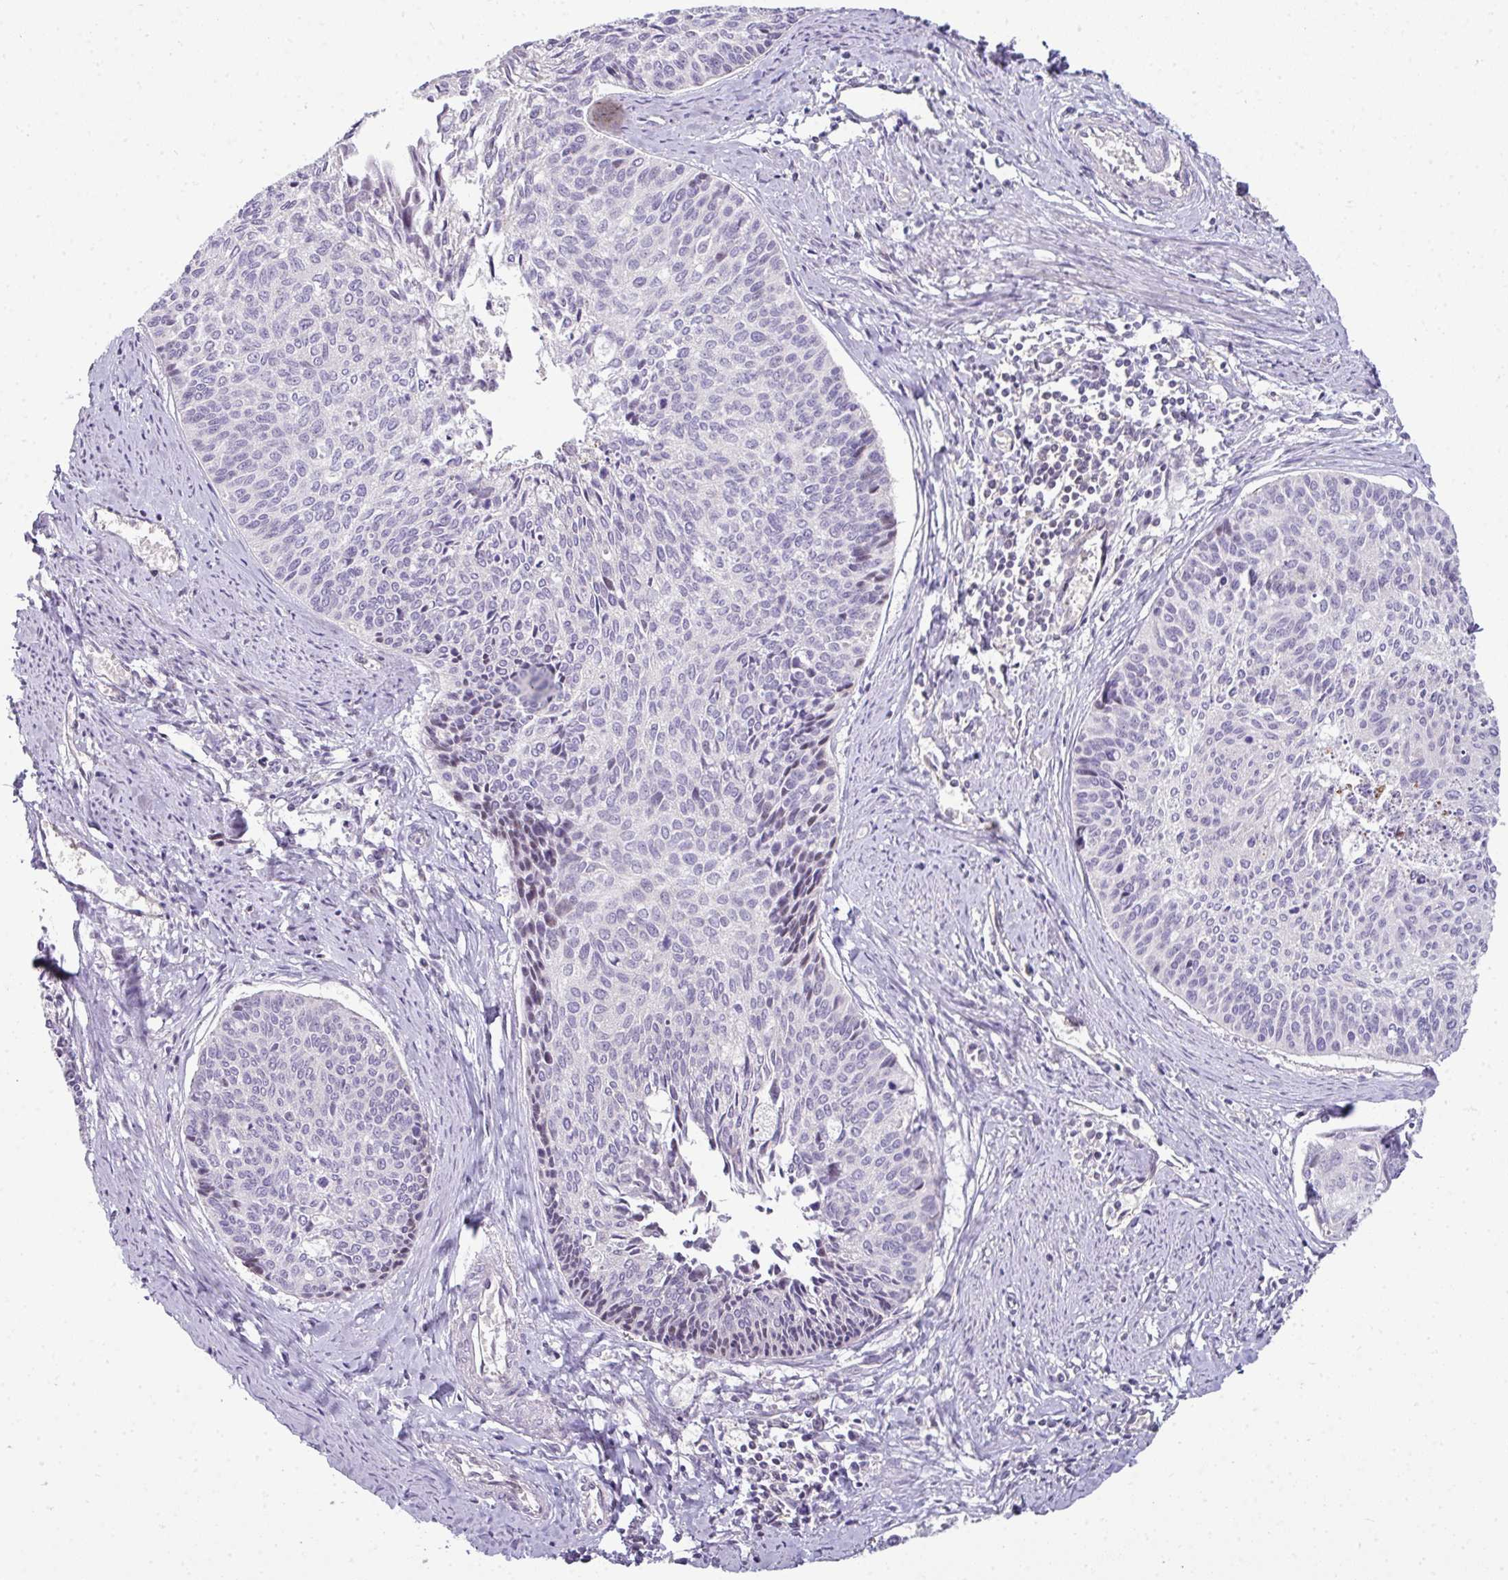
{"staining": {"intensity": "negative", "quantity": "none", "location": "none"}, "tissue": "cervical cancer", "cell_type": "Tumor cells", "image_type": "cancer", "snomed": [{"axis": "morphology", "description": "Squamous cell carcinoma, NOS"}, {"axis": "topography", "description": "Cervix"}], "caption": "This is an immunohistochemistry histopathology image of cervical cancer (squamous cell carcinoma). There is no staining in tumor cells.", "gene": "STAT5A", "patient": {"sex": "female", "age": 55}}